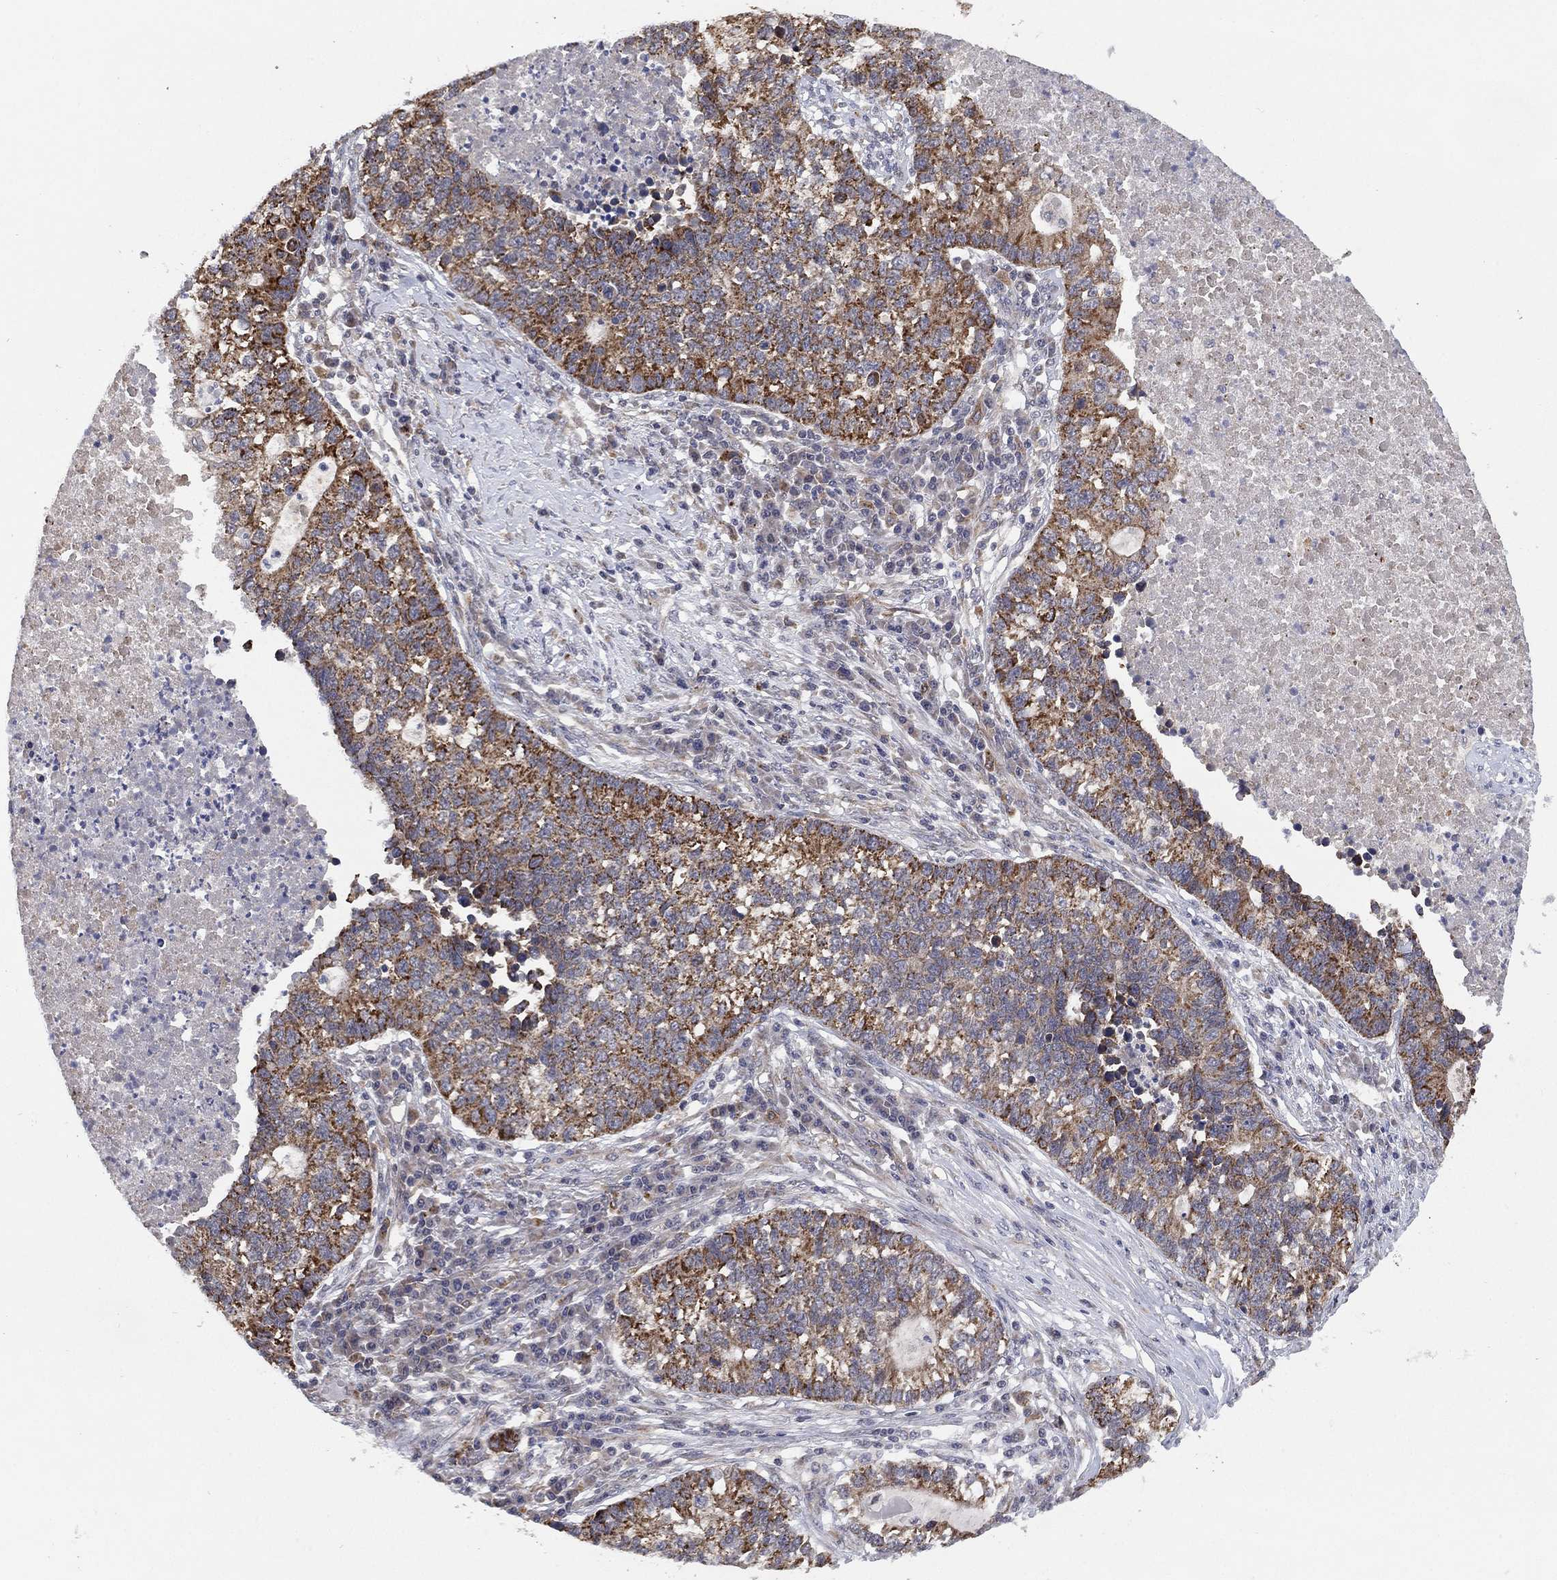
{"staining": {"intensity": "moderate", "quantity": "<25%", "location": "cytoplasmic/membranous"}, "tissue": "lung cancer", "cell_type": "Tumor cells", "image_type": "cancer", "snomed": [{"axis": "morphology", "description": "Adenocarcinoma, NOS"}, {"axis": "topography", "description": "Lung"}], "caption": "Protein staining of adenocarcinoma (lung) tissue reveals moderate cytoplasmic/membranous expression in about <25% of tumor cells.", "gene": "SELENOO", "patient": {"sex": "male", "age": 57}}